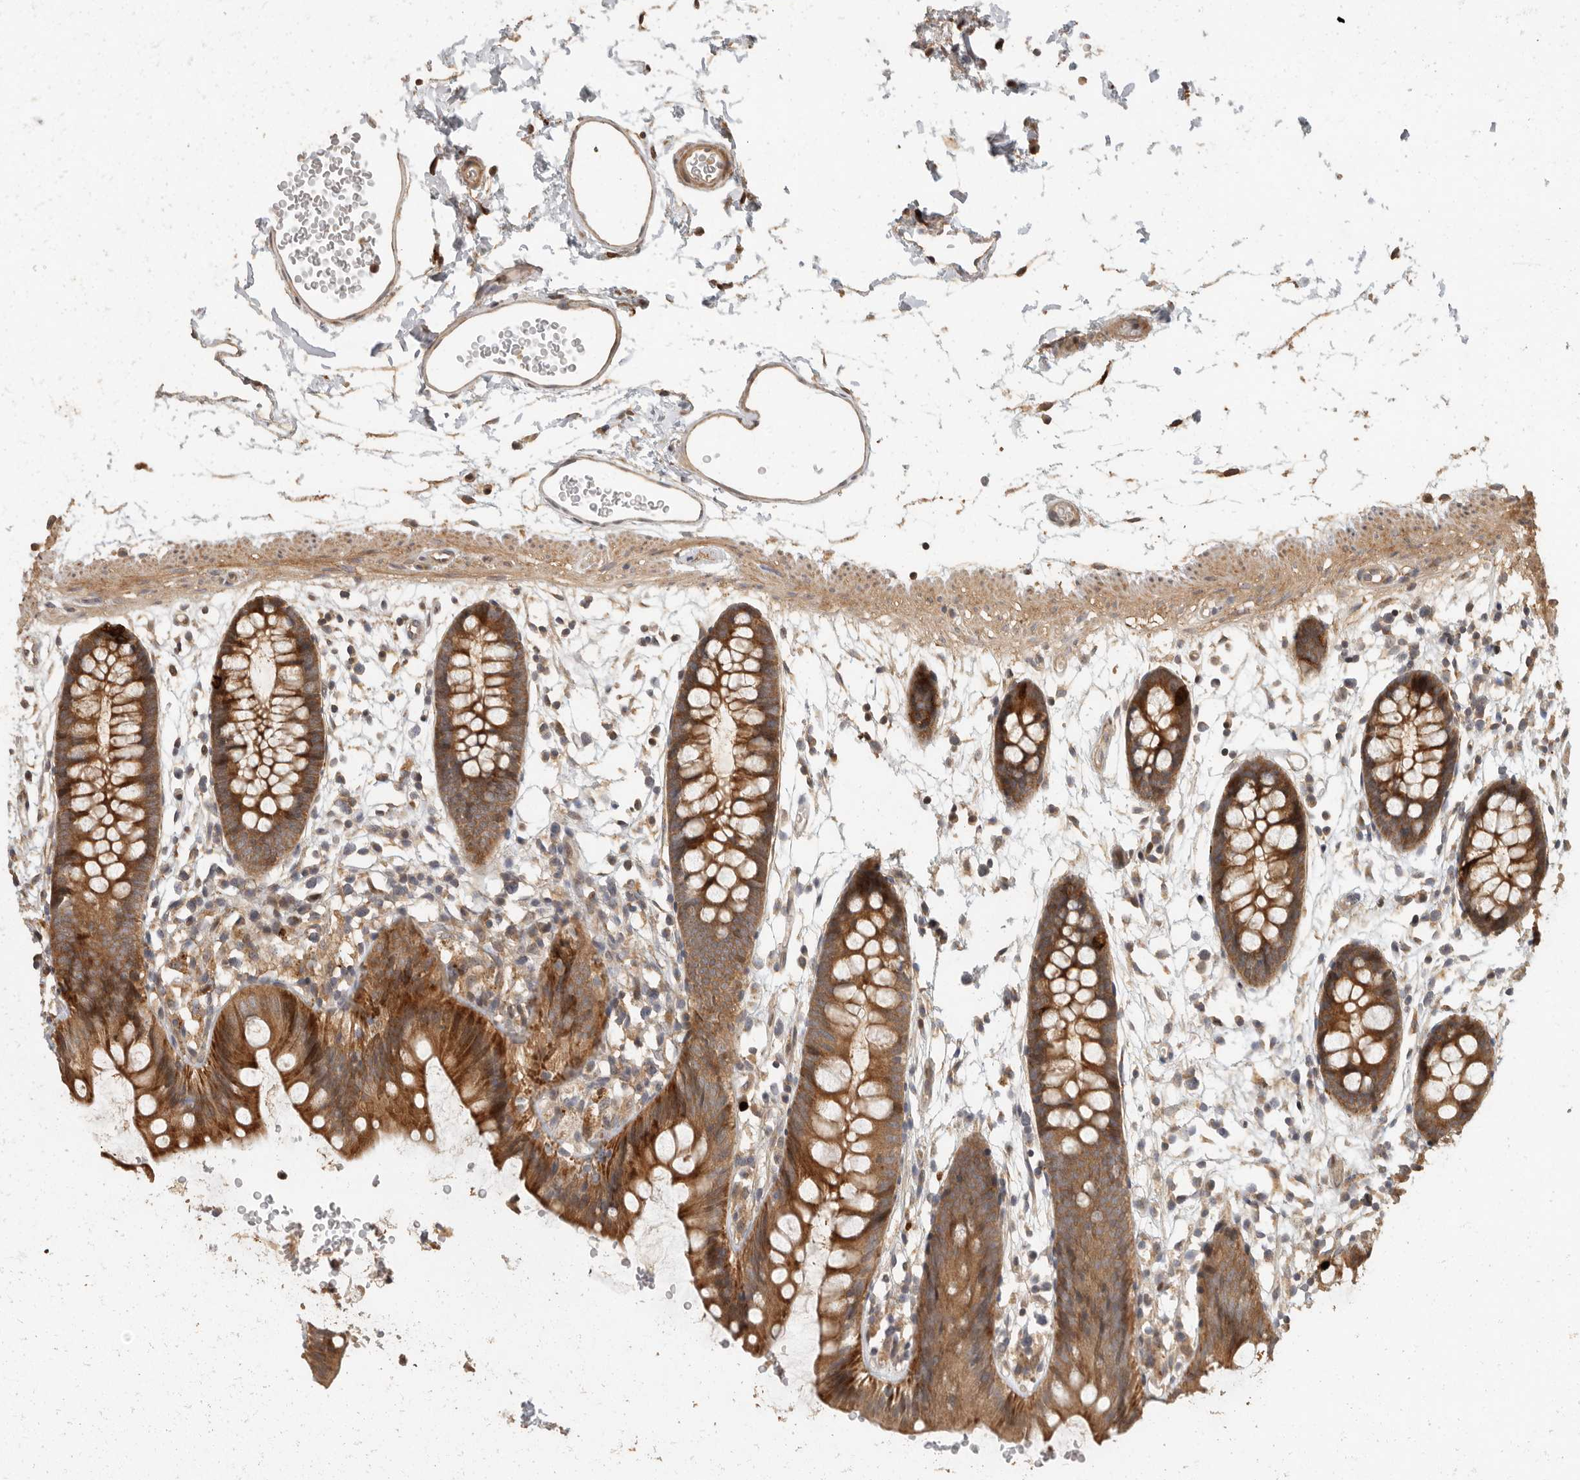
{"staining": {"intensity": "moderate", "quantity": ">75%", "location": "cytoplasmic/membranous"}, "tissue": "colon", "cell_type": "Endothelial cells", "image_type": "normal", "snomed": [{"axis": "morphology", "description": "Normal tissue, NOS"}, {"axis": "topography", "description": "Colon"}], "caption": "Colon stained for a protein (brown) demonstrates moderate cytoplasmic/membranous positive expression in about >75% of endothelial cells.", "gene": "SWT1", "patient": {"sex": "male", "age": 56}}